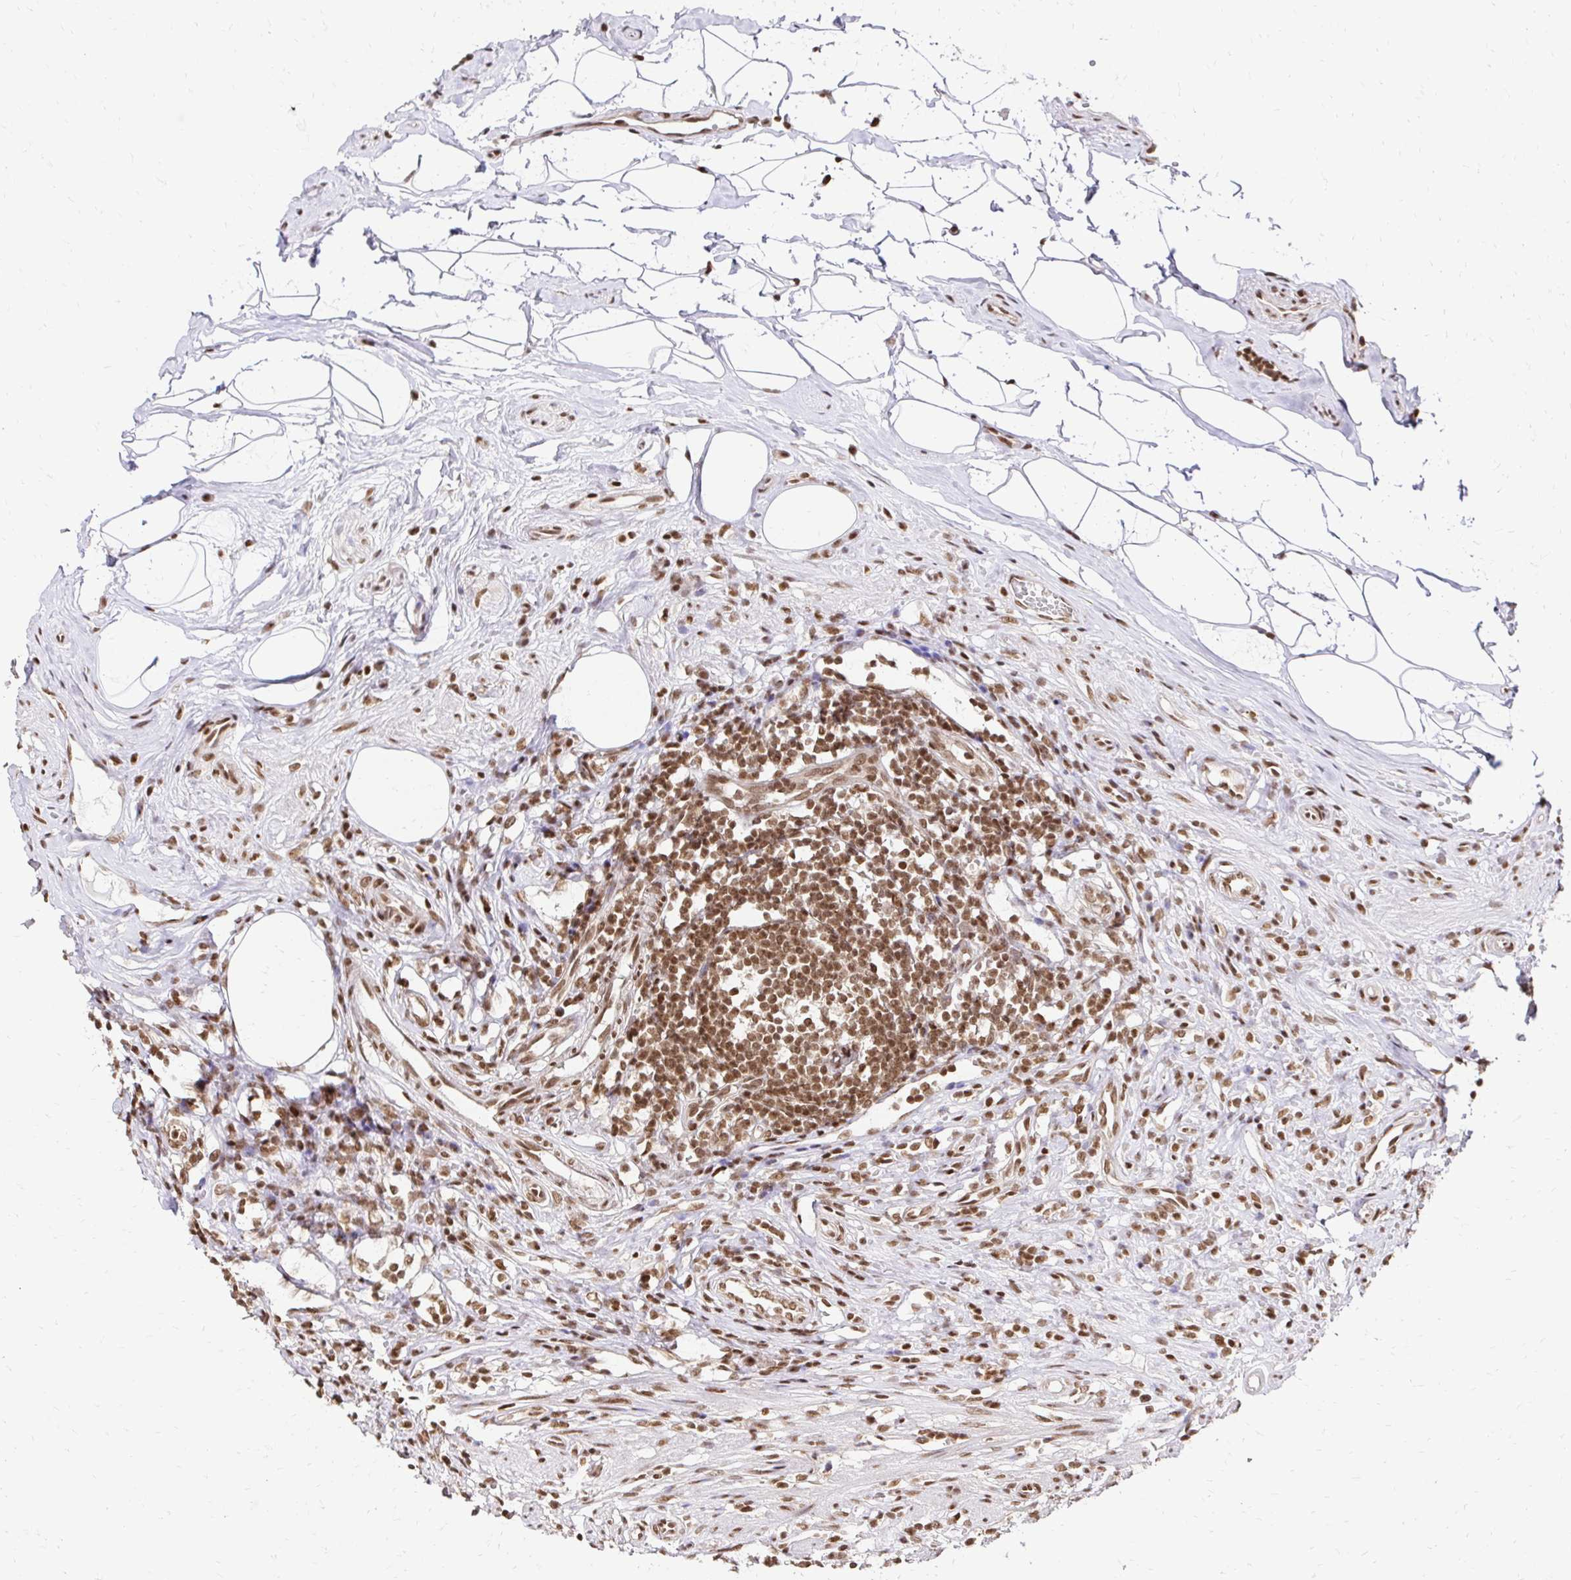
{"staining": {"intensity": "moderate", "quantity": ">75%", "location": "nuclear"}, "tissue": "appendix", "cell_type": "Glandular cells", "image_type": "normal", "snomed": [{"axis": "morphology", "description": "Normal tissue, NOS"}, {"axis": "topography", "description": "Appendix"}], "caption": "A photomicrograph of appendix stained for a protein reveals moderate nuclear brown staining in glandular cells.", "gene": "GLYR1", "patient": {"sex": "female", "age": 56}}